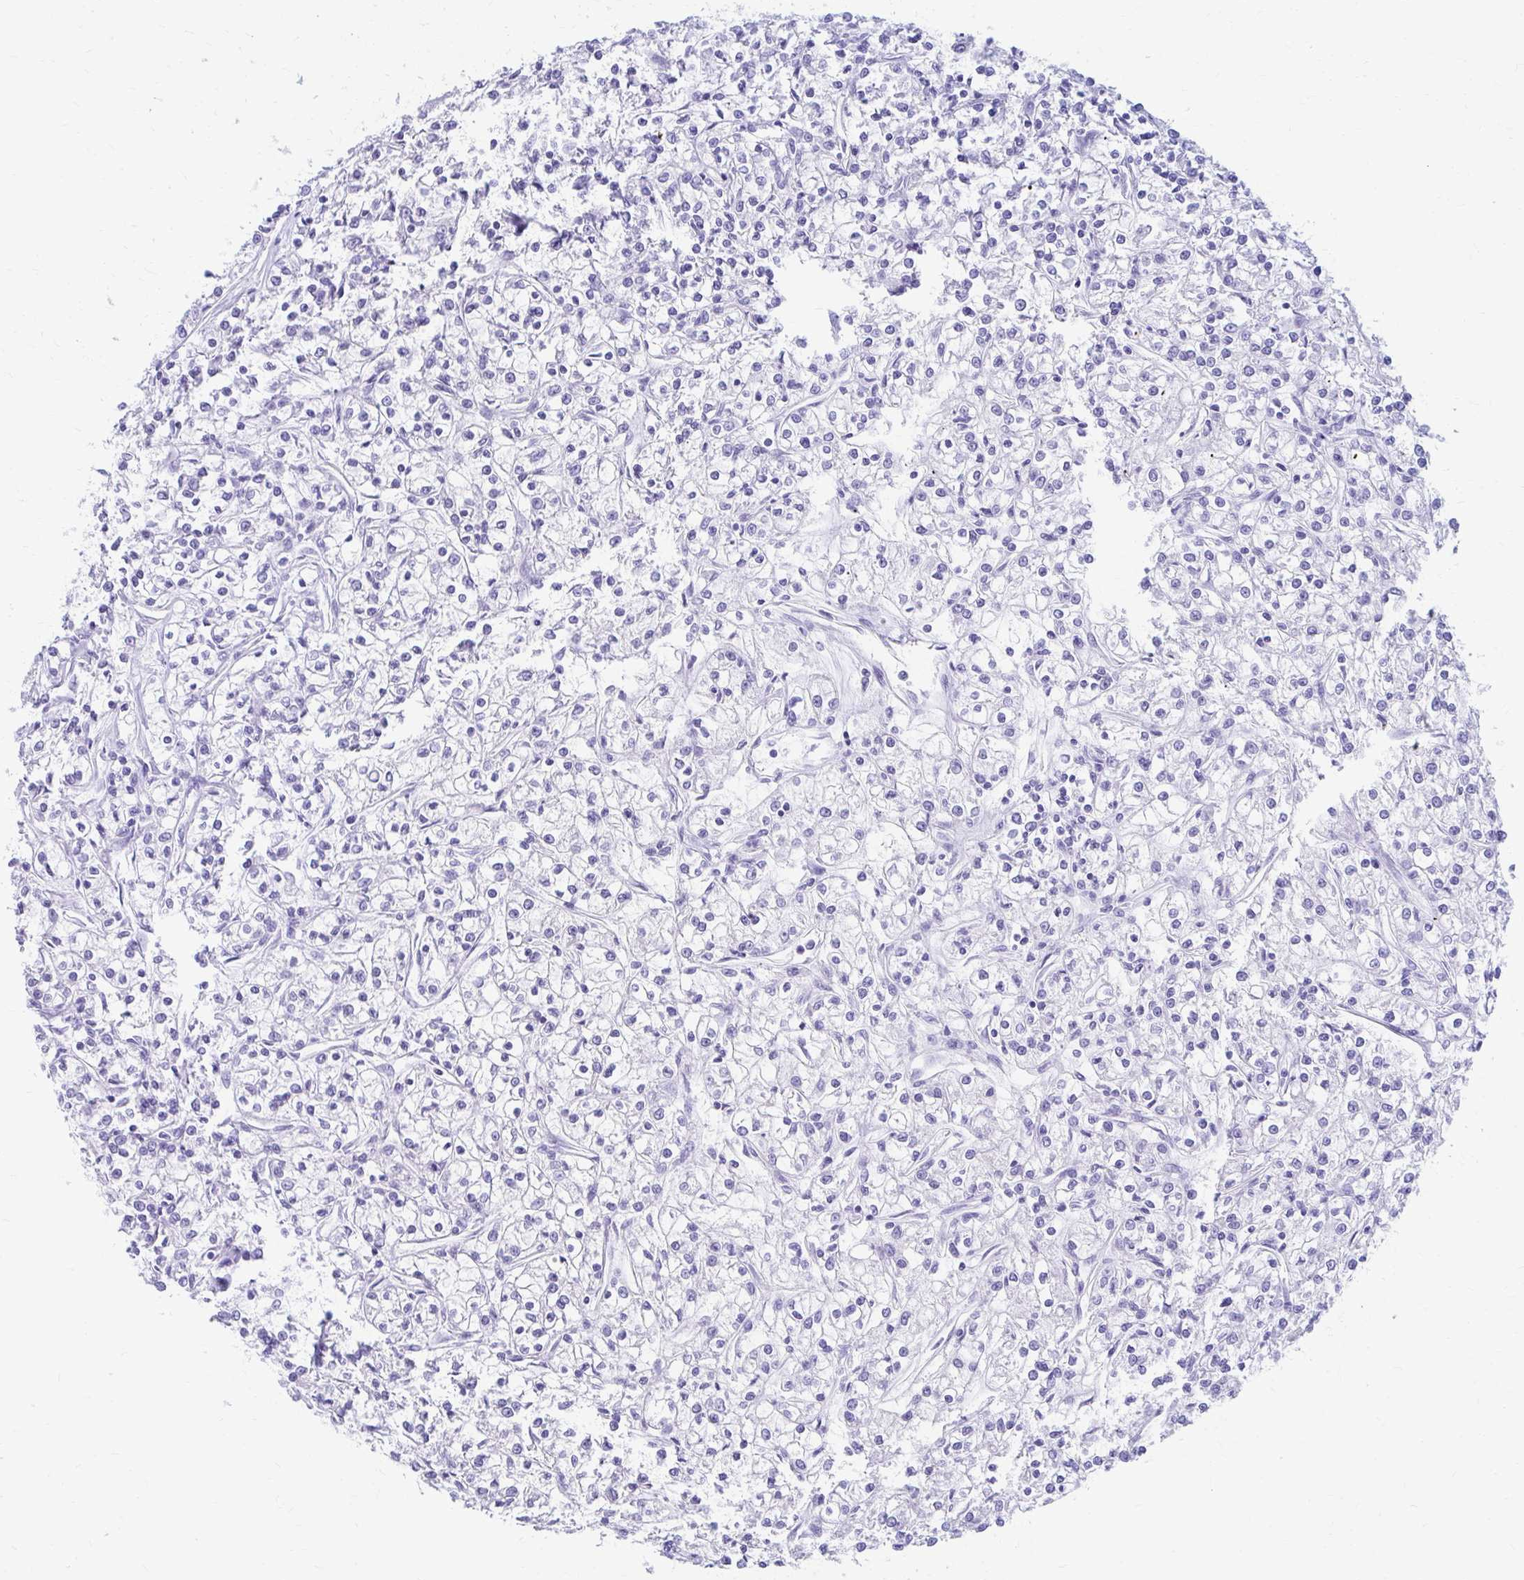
{"staining": {"intensity": "negative", "quantity": "none", "location": "none"}, "tissue": "renal cancer", "cell_type": "Tumor cells", "image_type": "cancer", "snomed": [{"axis": "morphology", "description": "Adenocarcinoma, NOS"}, {"axis": "topography", "description": "Kidney"}], "caption": "This photomicrograph is of renal cancer stained with IHC to label a protein in brown with the nuclei are counter-stained blue. There is no positivity in tumor cells. Nuclei are stained in blue.", "gene": "NSG2", "patient": {"sex": "female", "age": 59}}